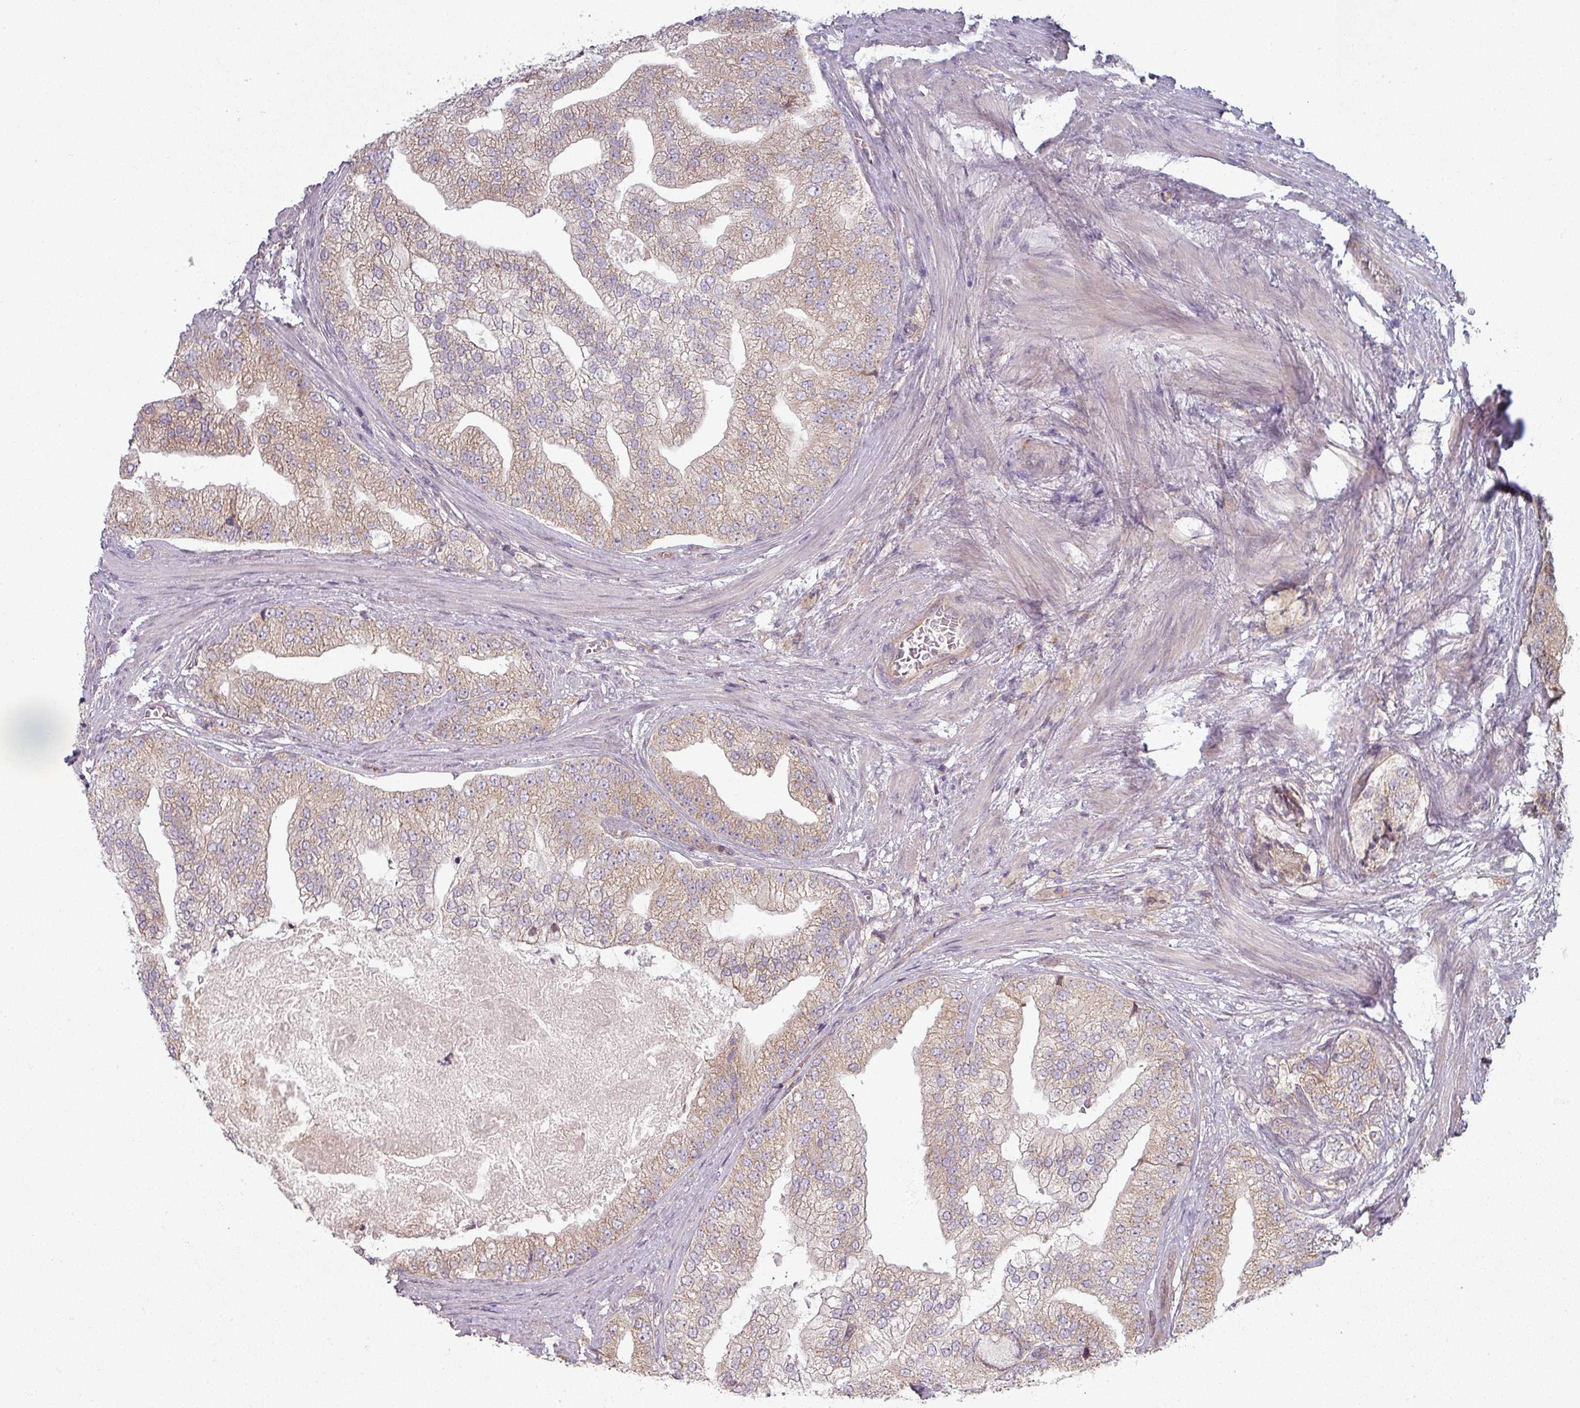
{"staining": {"intensity": "moderate", "quantity": "25%-75%", "location": "cytoplasmic/membranous"}, "tissue": "prostate cancer", "cell_type": "Tumor cells", "image_type": "cancer", "snomed": [{"axis": "morphology", "description": "Adenocarcinoma, High grade"}, {"axis": "topography", "description": "Prostate"}], "caption": "Immunohistochemical staining of high-grade adenocarcinoma (prostate) shows medium levels of moderate cytoplasmic/membranous protein staining in about 25%-75% of tumor cells. Immunohistochemistry (ihc) stains the protein of interest in brown and the nuclei are stained blue.", "gene": "PLEKHJ1", "patient": {"sex": "male", "age": 70}}